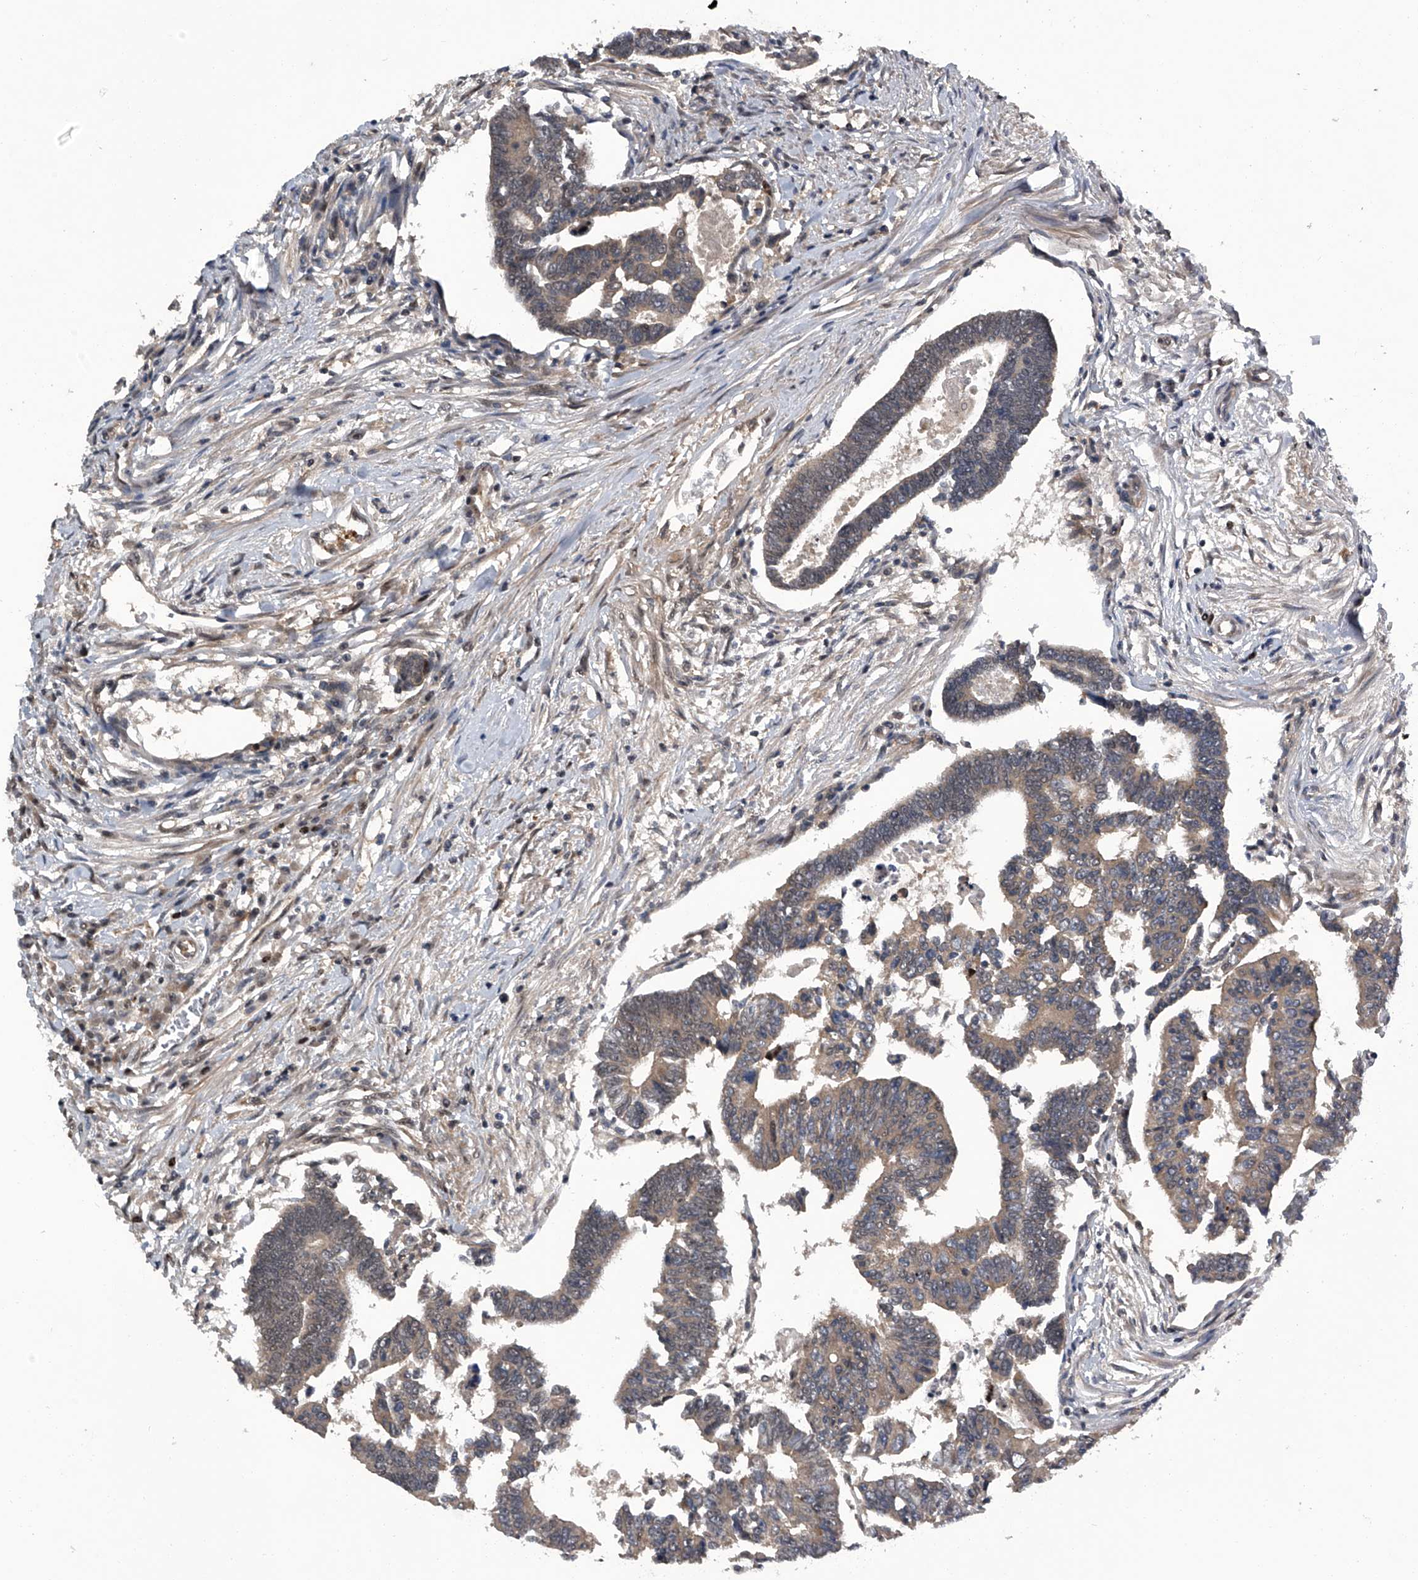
{"staining": {"intensity": "moderate", "quantity": ">75%", "location": "cytoplasmic/membranous"}, "tissue": "colorectal cancer", "cell_type": "Tumor cells", "image_type": "cancer", "snomed": [{"axis": "morphology", "description": "Adenocarcinoma, NOS"}, {"axis": "topography", "description": "Rectum"}], "caption": "A high-resolution photomicrograph shows immunohistochemistry (IHC) staining of colorectal cancer (adenocarcinoma), which reveals moderate cytoplasmic/membranous positivity in approximately >75% of tumor cells.", "gene": "SLC12A8", "patient": {"sex": "female", "age": 65}}